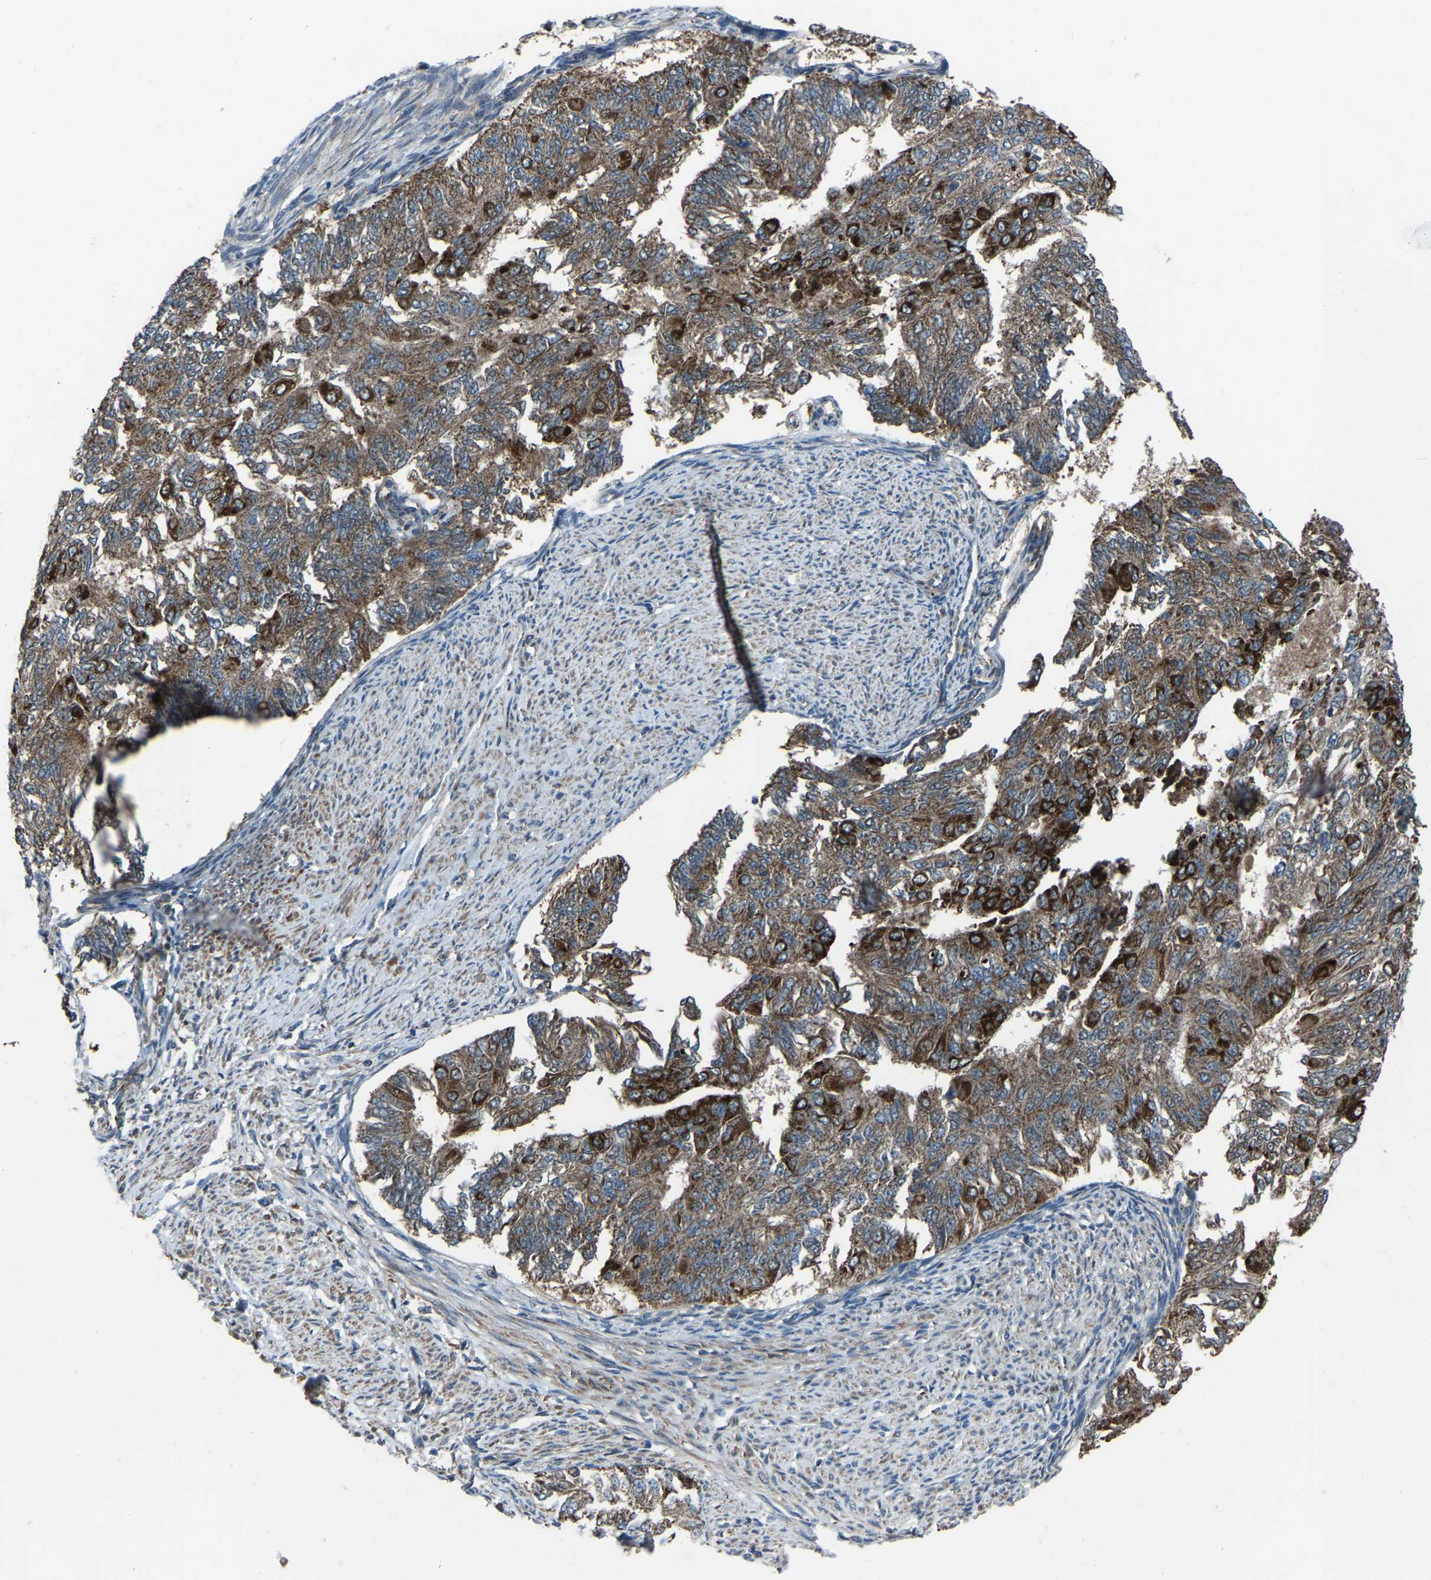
{"staining": {"intensity": "strong", "quantity": "25%-75%", "location": "cytoplasmic/membranous"}, "tissue": "endometrial cancer", "cell_type": "Tumor cells", "image_type": "cancer", "snomed": [{"axis": "morphology", "description": "Adenocarcinoma, NOS"}, {"axis": "topography", "description": "Endometrium"}], "caption": "Brown immunohistochemical staining in human adenocarcinoma (endometrial) exhibits strong cytoplasmic/membranous staining in approximately 25%-75% of tumor cells.", "gene": "AKR1A1", "patient": {"sex": "female", "age": 32}}